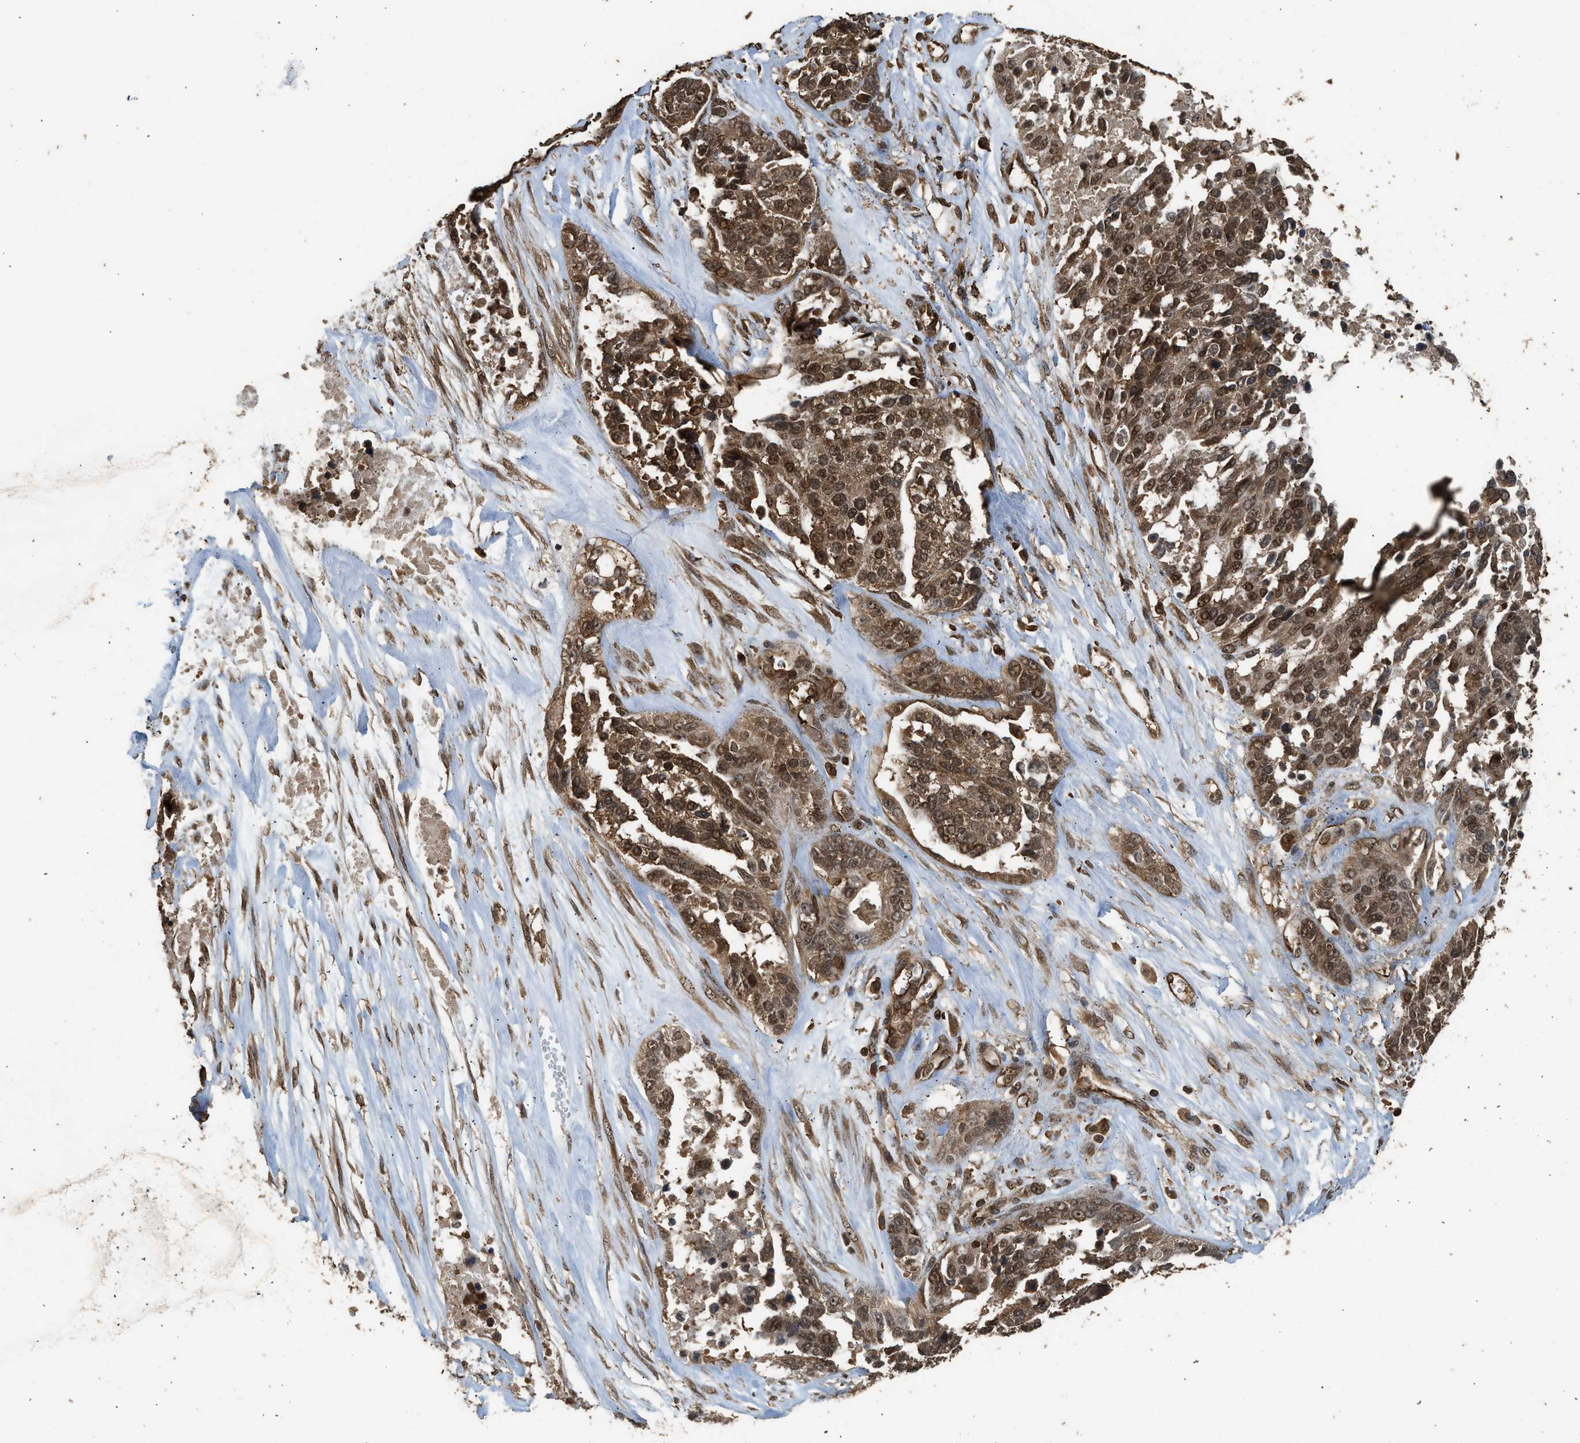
{"staining": {"intensity": "strong", "quantity": ">75%", "location": "cytoplasmic/membranous,nuclear"}, "tissue": "ovarian cancer", "cell_type": "Tumor cells", "image_type": "cancer", "snomed": [{"axis": "morphology", "description": "Cystadenocarcinoma, serous, NOS"}, {"axis": "topography", "description": "Ovary"}], "caption": "This is a histology image of IHC staining of ovarian cancer (serous cystadenocarcinoma), which shows strong positivity in the cytoplasmic/membranous and nuclear of tumor cells.", "gene": "MYBL2", "patient": {"sex": "female", "age": 44}}